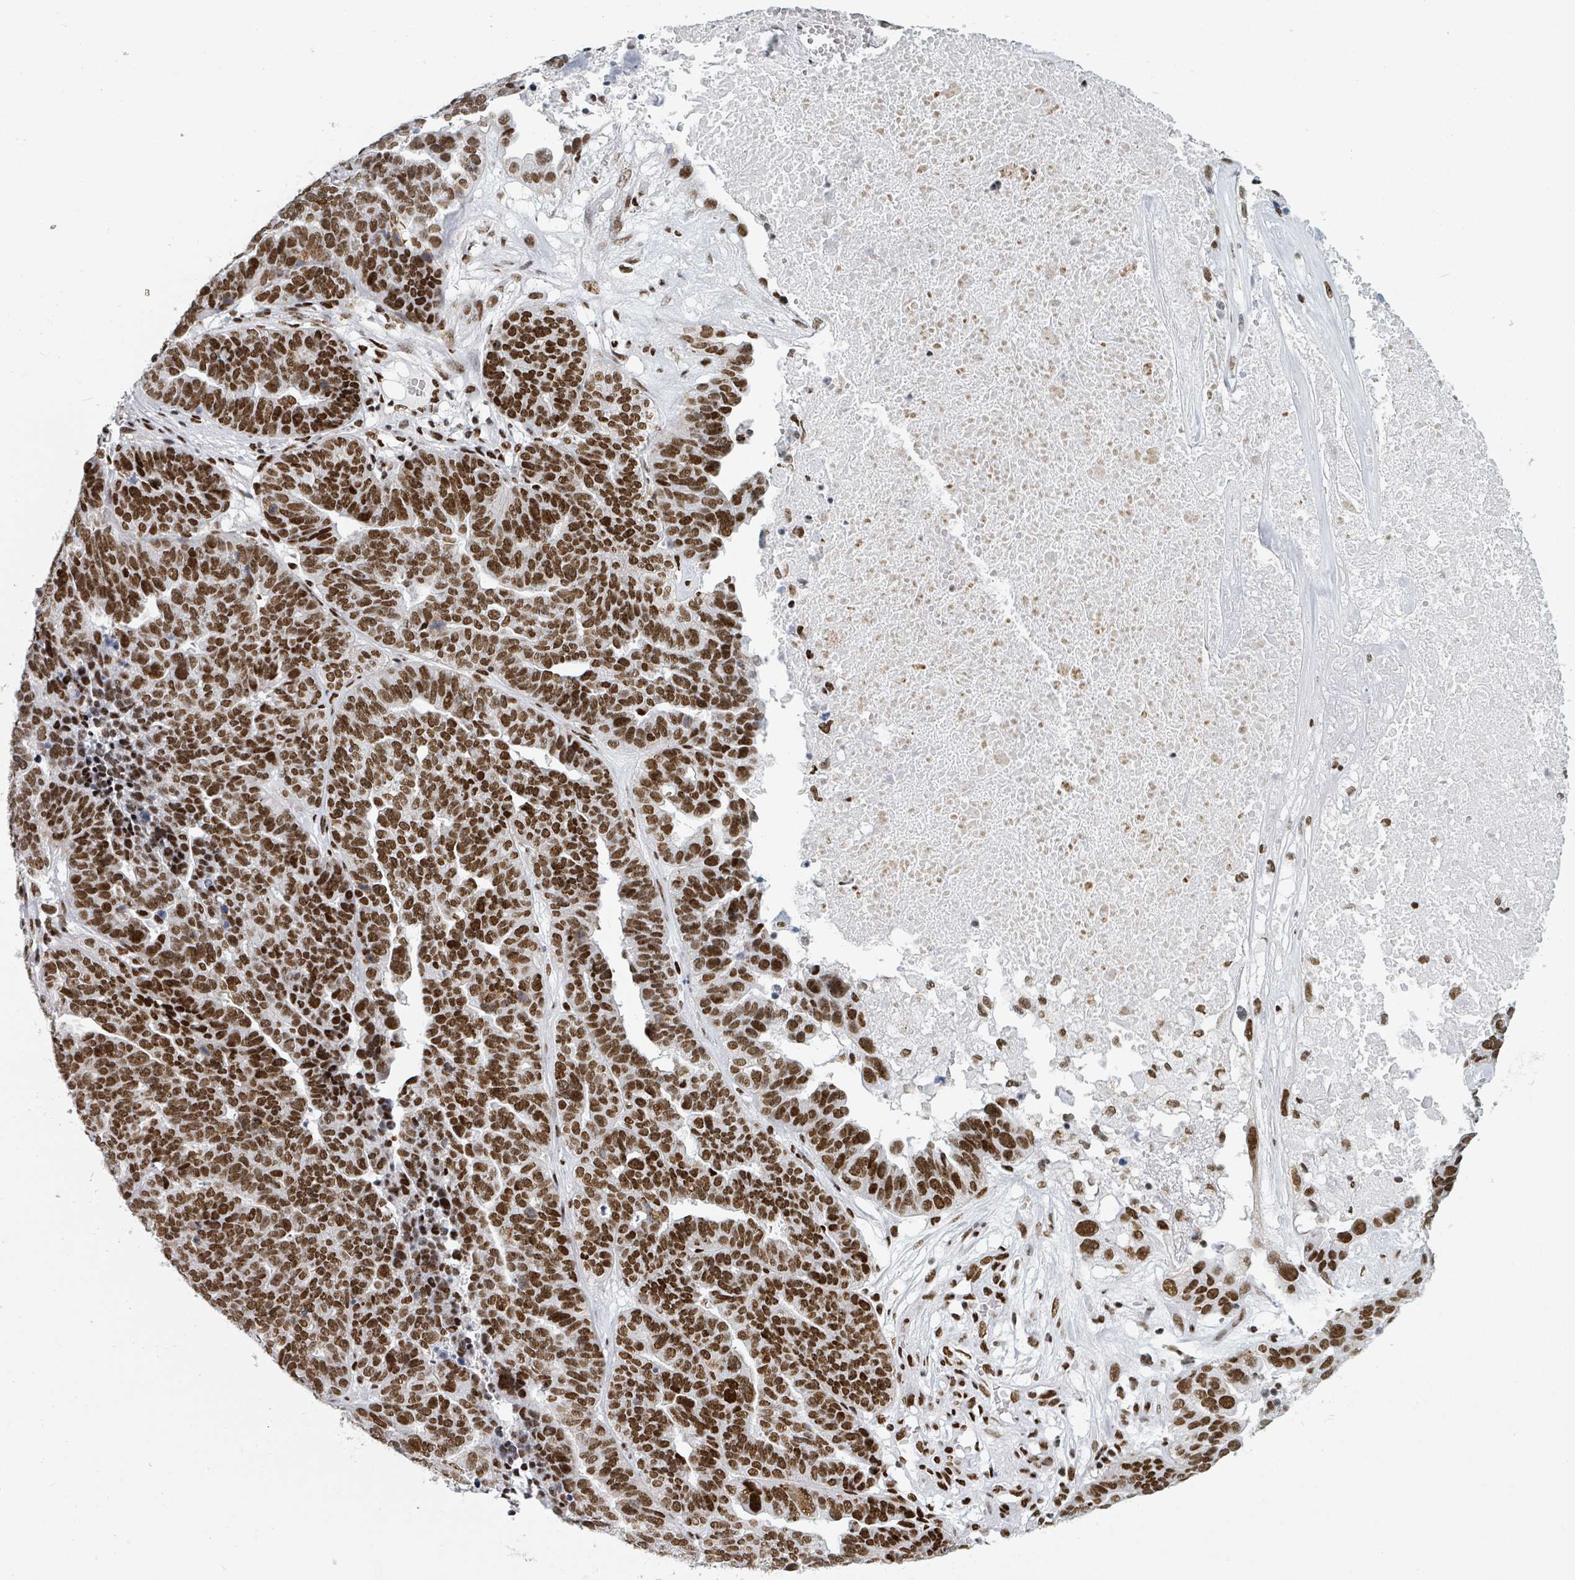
{"staining": {"intensity": "strong", "quantity": ">75%", "location": "nuclear"}, "tissue": "ovarian cancer", "cell_type": "Tumor cells", "image_type": "cancer", "snomed": [{"axis": "morphology", "description": "Cystadenocarcinoma, serous, NOS"}, {"axis": "topography", "description": "Ovary"}], "caption": "Ovarian cancer (serous cystadenocarcinoma) tissue exhibits strong nuclear staining in about >75% of tumor cells, visualized by immunohistochemistry.", "gene": "DHX16", "patient": {"sex": "female", "age": 59}}